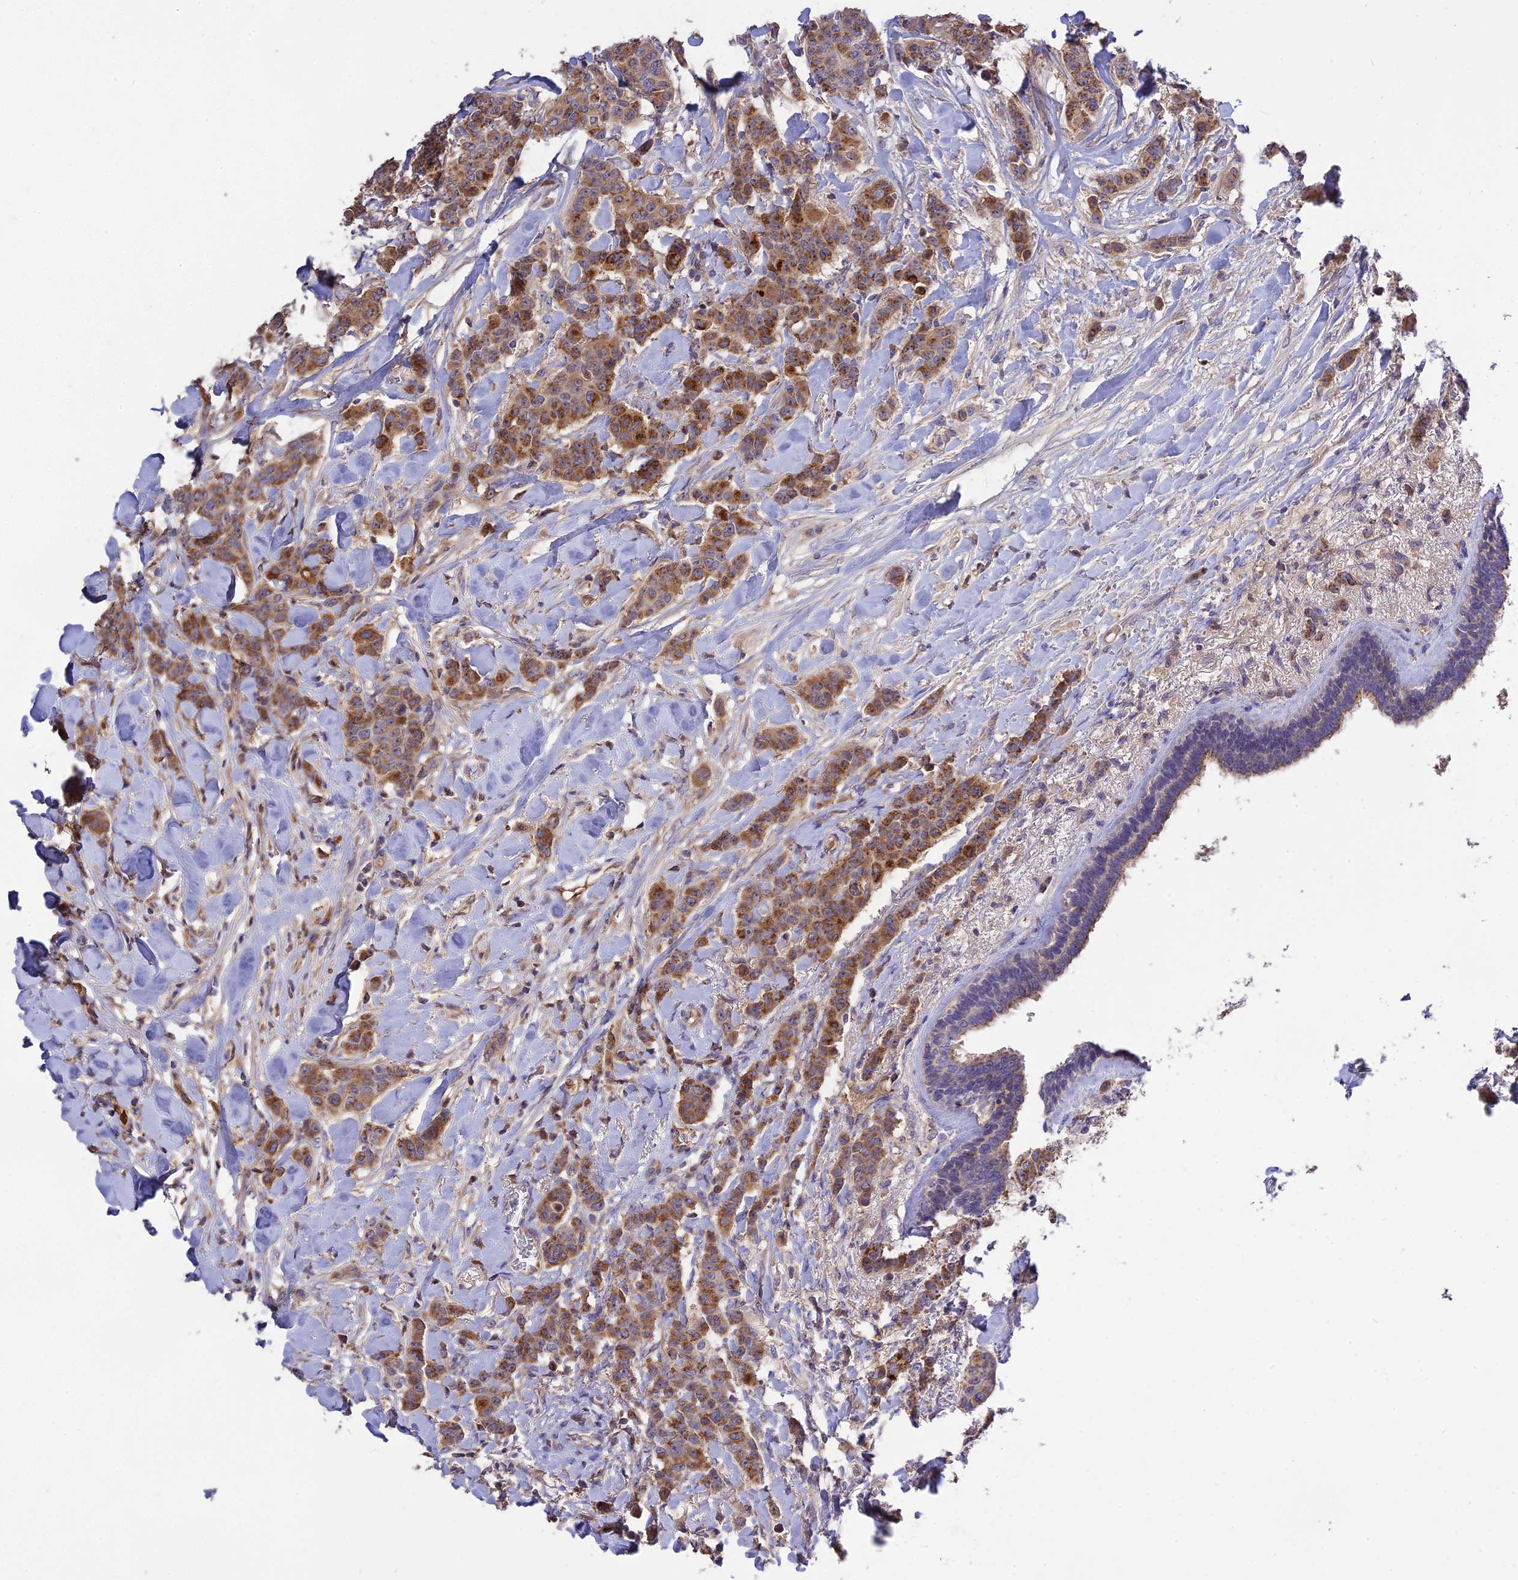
{"staining": {"intensity": "moderate", "quantity": ">75%", "location": "cytoplasmic/membranous"}, "tissue": "breast cancer", "cell_type": "Tumor cells", "image_type": "cancer", "snomed": [{"axis": "morphology", "description": "Duct carcinoma"}, {"axis": "topography", "description": "Breast"}], "caption": "The immunohistochemical stain shows moderate cytoplasmic/membranous positivity in tumor cells of infiltrating ductal carcinoma (breast) tissue. (Stains: DAB (3,3'-diaminobenzidine) in brown, nuclei in blue, Microscopy: brightfield microscopy at high magnification).", "gene": "NUDT8", "patient": {"sex": "female", "age": 40}}